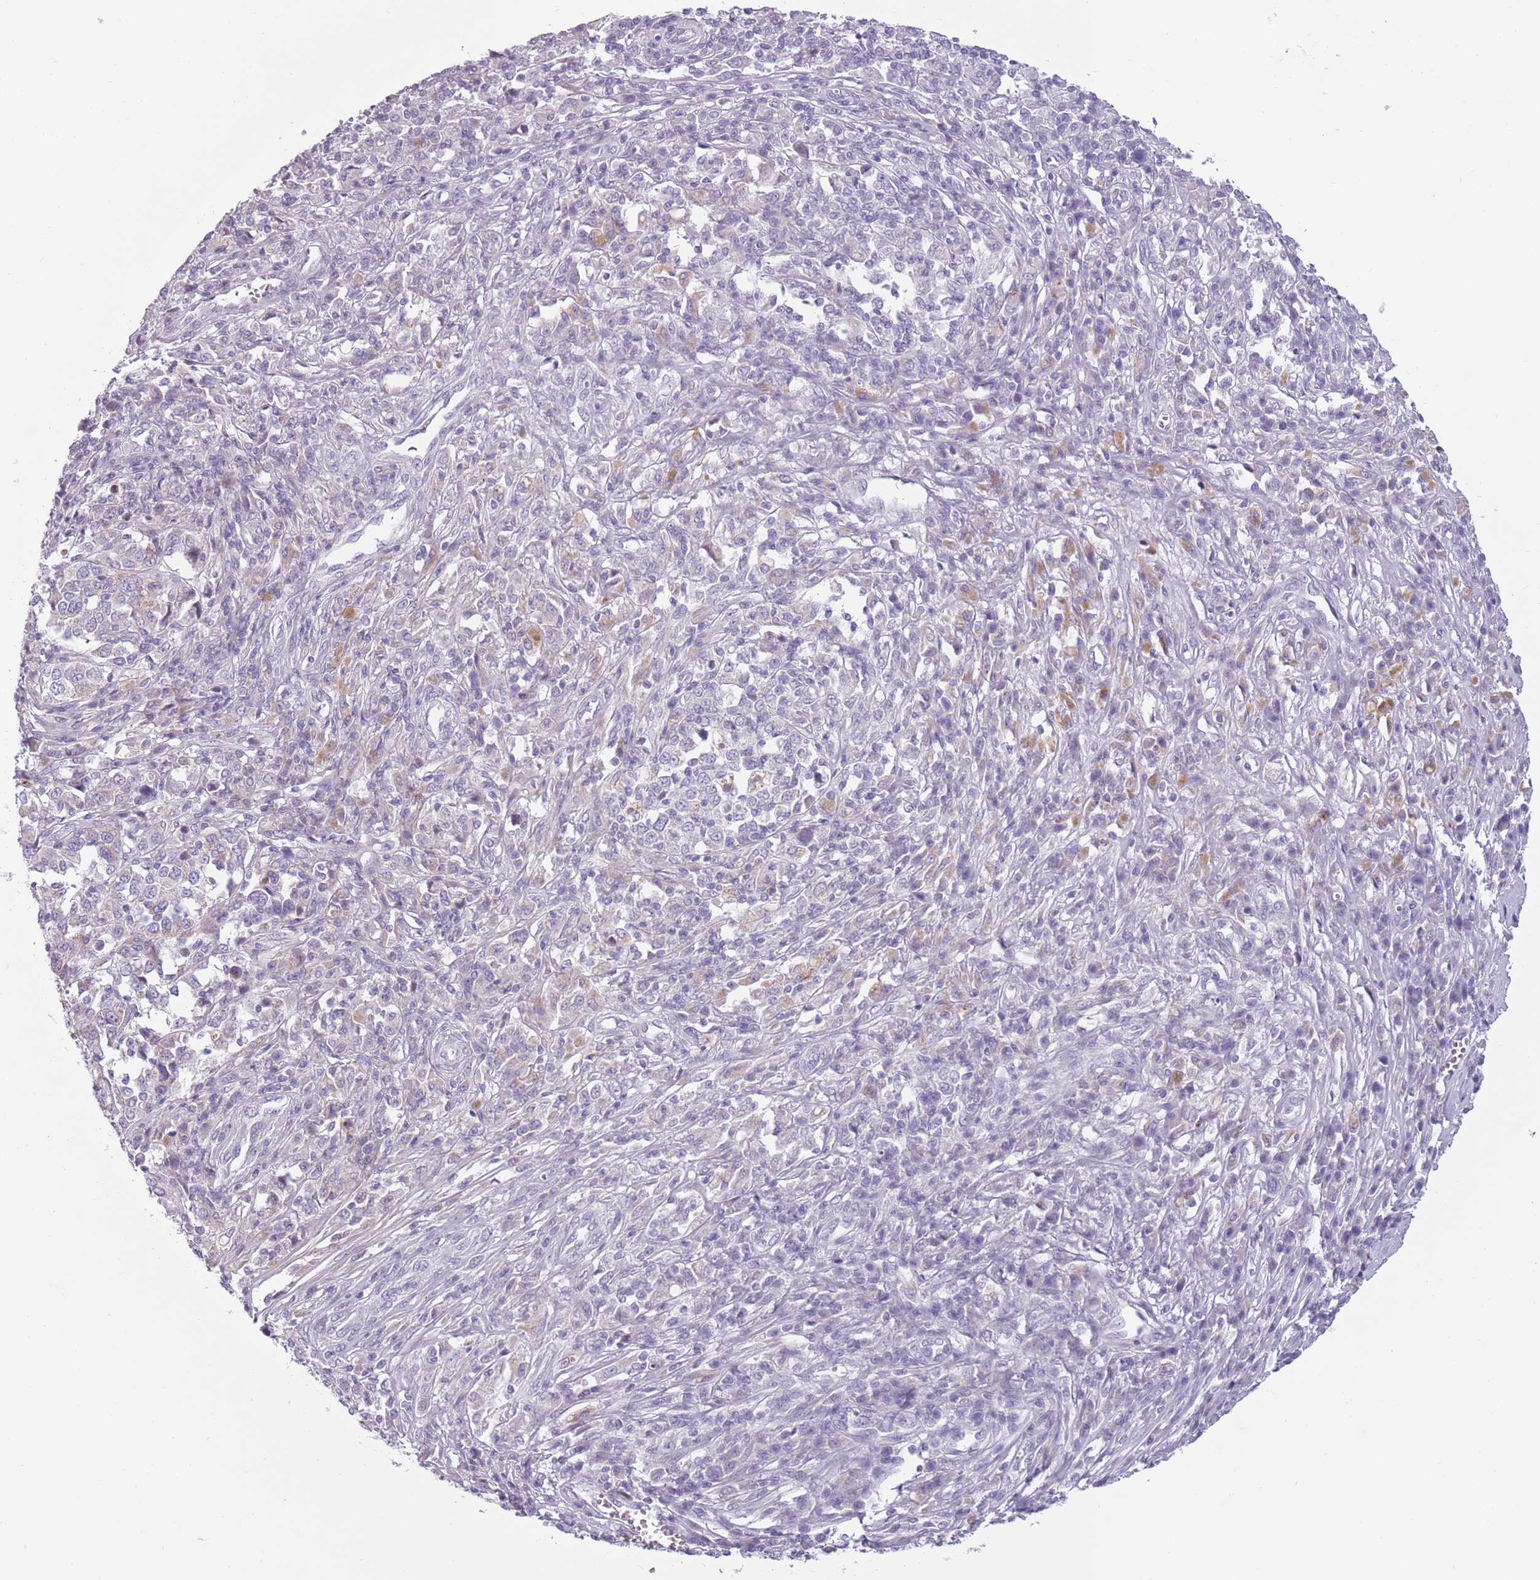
{"staining": {"intensity": "negative", "quantity": "none", "location": "none"}, "tissue": "melanoma", "cell_type": "Tumor cells", "image_type": "cancer", "snomed": [{"axis": "morphology", "description": "Malignant melanoma, Metastatic site"}, {"axis": "topography", "description": "Lymph node"}], "caption": "This is an immunohistochemistry (IHC) photomicrograph of melanoma. There is no staining in tumor cells.", "gene": "MEGF8", "patient": {"sex": "male", "age": 44}}